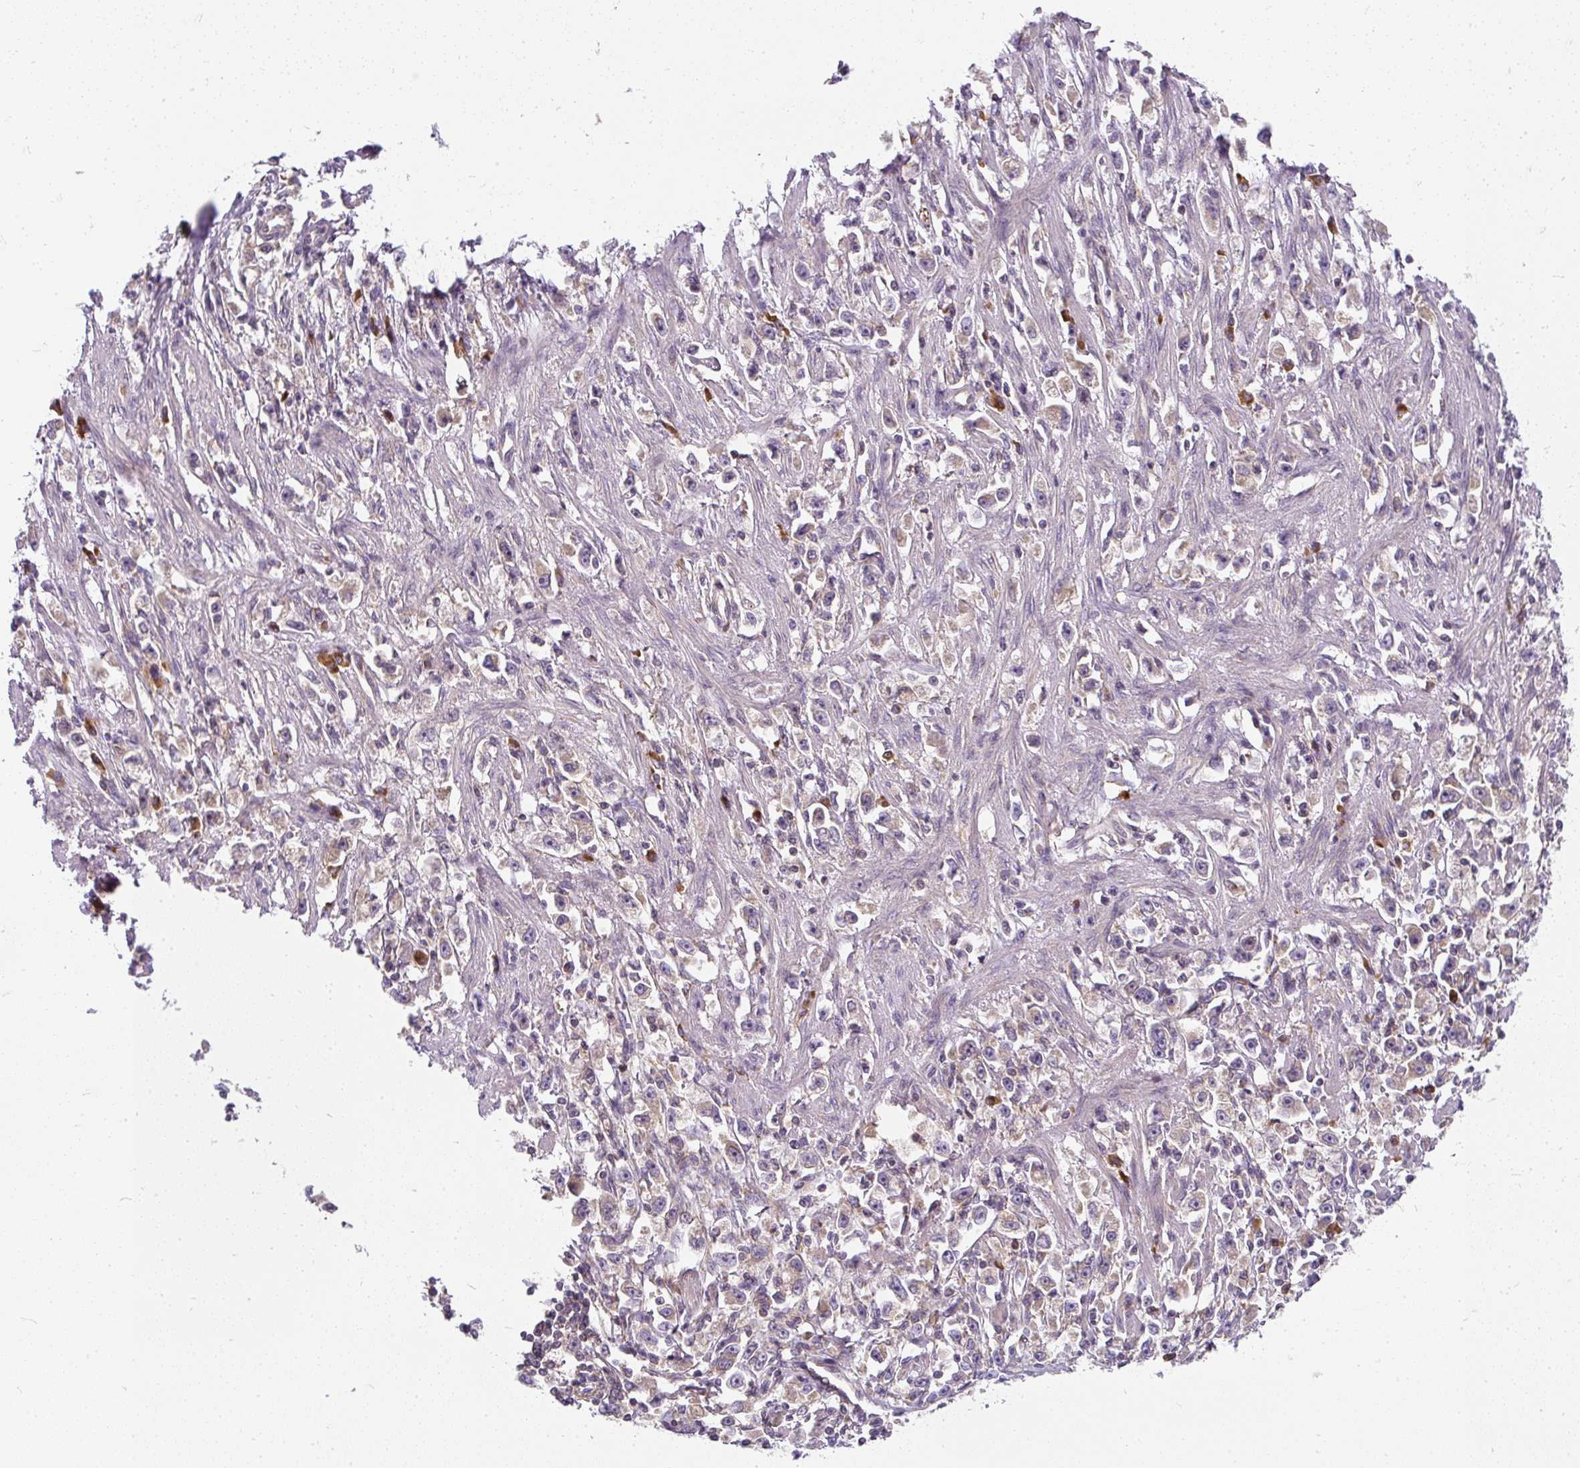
{"staining": {"intensity": "negative", "quantity": "none", "location": "none"}, "tissue": "stomach cancer", "cell_type": "Tumor cells", "image_type": "cancer", "snomed": [{"axis": "morphology", "description": "Adenocarcinoma, NOS"}, {"axis": "topography", "description": "Stomach"}], "caption": "Immunohistochemistry (IHC) of stomach adenocarcinoma exhibits no expression in tumor cells.", "gene": "CYP20A1", "patient": {"sex": "female", "age": 59}}